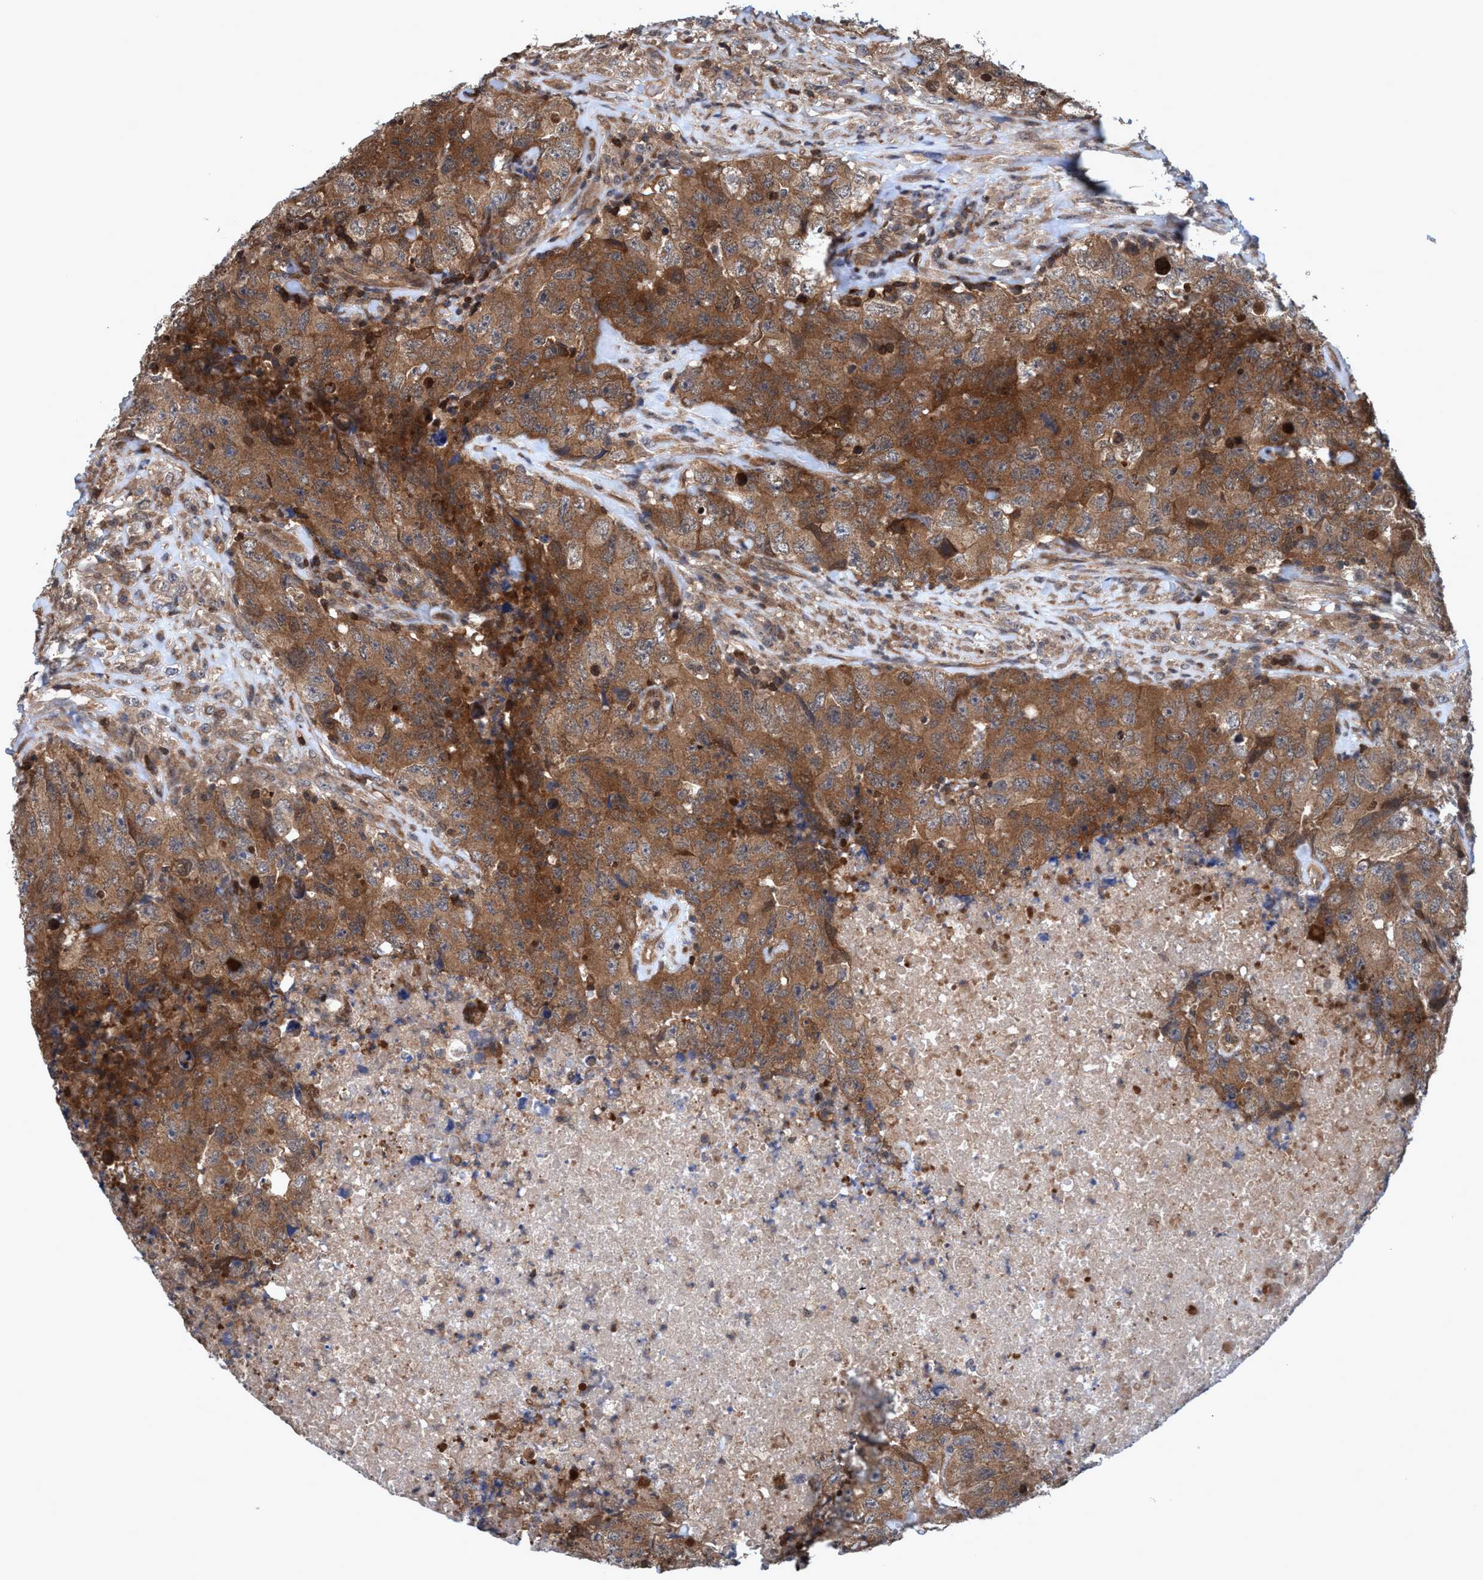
{"staining": {"intensity": "moderate", "quantity": ">75%", "location": "cytoplasmic/membranous"}, "tissue": "testis cancer", "cell_type": "Tumor cells", "image_type": "cancer", "snomed": [{"axis": "morphology", "description": "Carcinoma, Embryonal, NOS"}, {"axis": "topography", "description": "Testis"}], "caption": "Human testis embryonal carcinoma stained with a protein marker exhibits moderate staining in tumor cells.", "gene": "GLOD4", "patient": {"sex": "male", "age": 32}}